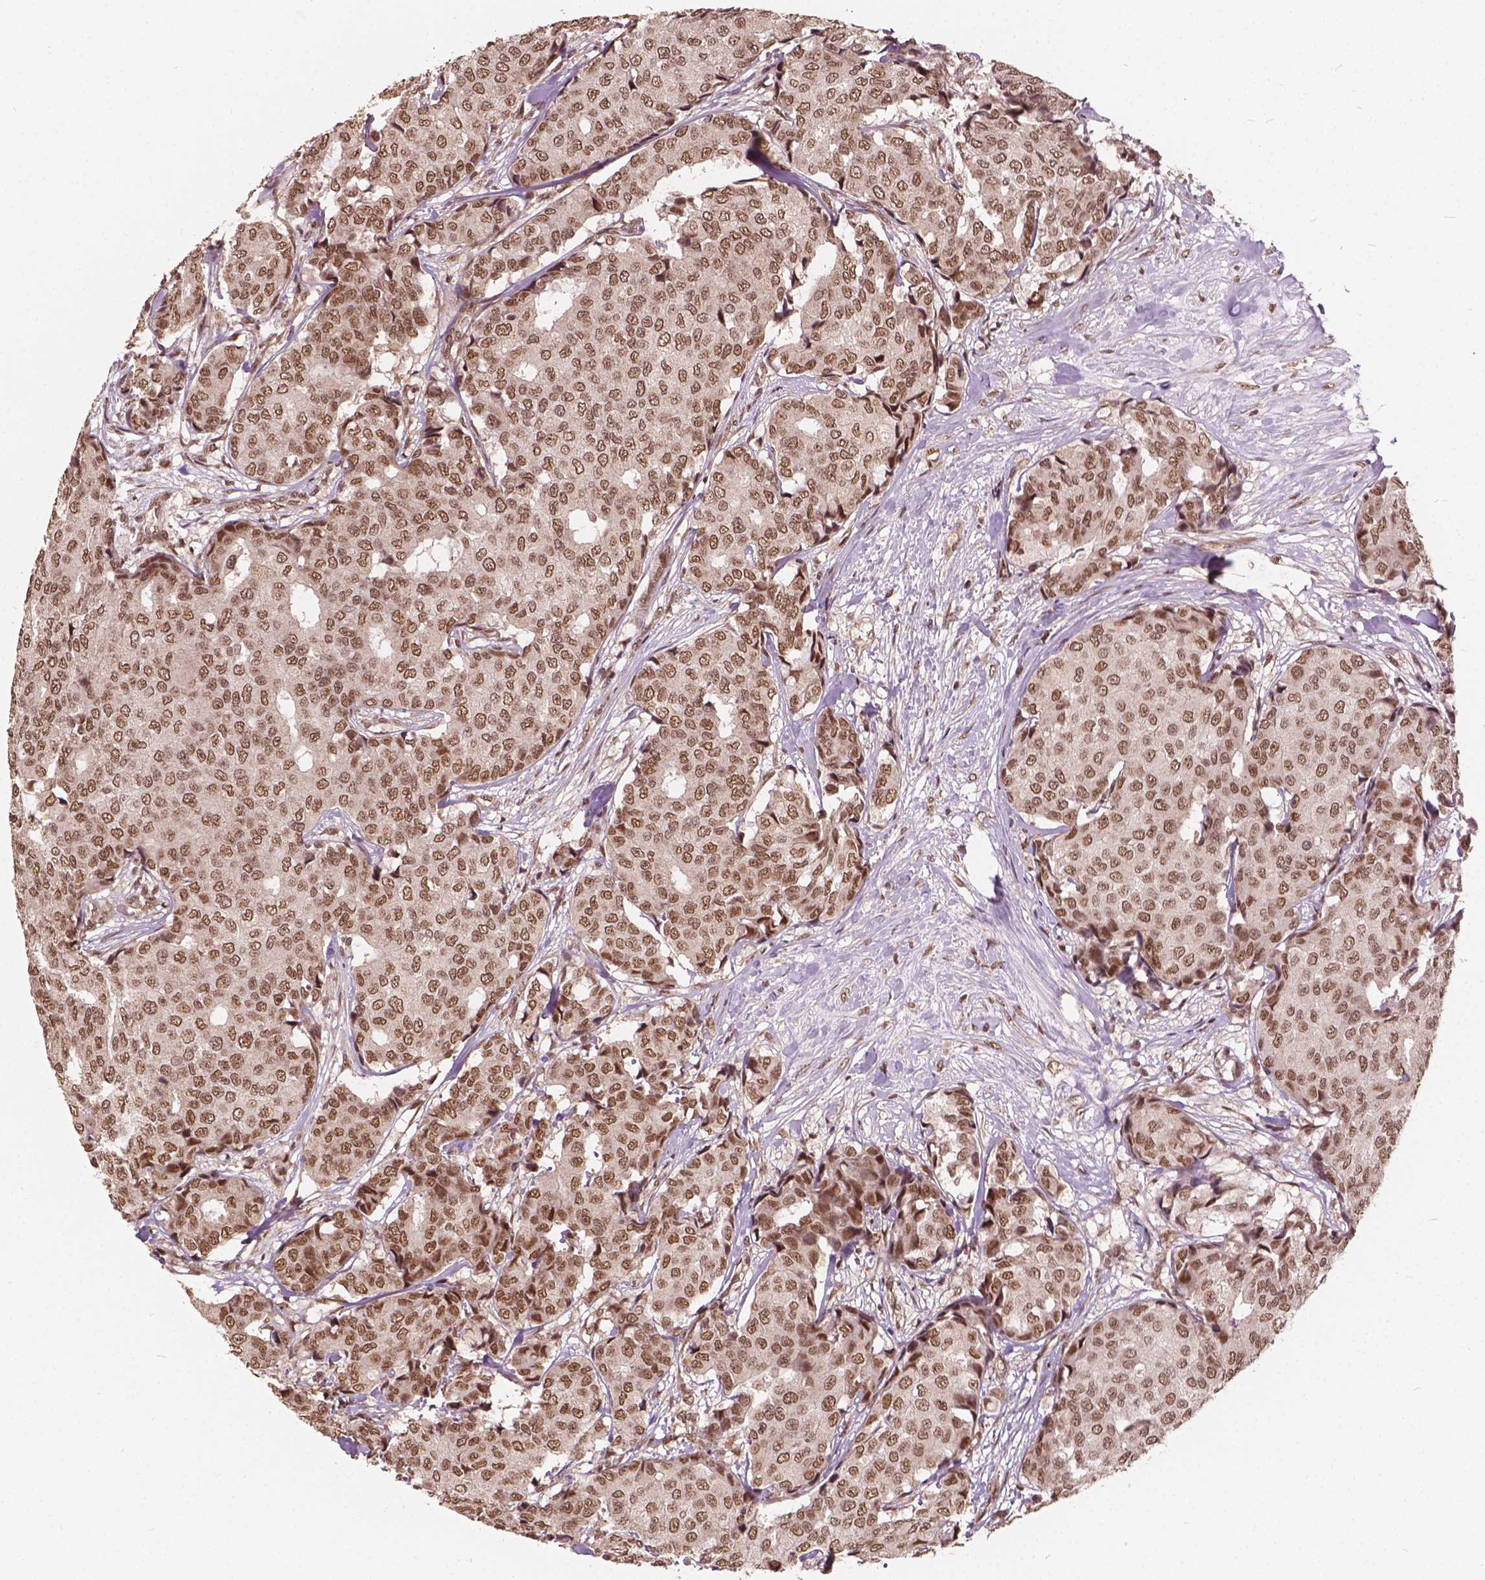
{"staining": {"intensity": "moderate", "quantity": ">75%", "location": "nuclear"}, "tissue": "breast cancer", "cell_type": "Tumor cells", "image_type": "cancer", "snomed": [{"axis": "morphology", "description": "Duct carcinoma"}, {"axis": "topography", "description": "Breast"}], "caption": "Tumor cells exhibit medium levels of moderate nuclear expression in about >75% of cells in human breast invasive ductal carcinoma. Nuclei are stained in blue.", "gene": "GPS2", "patient": {"sex": "female", "age": 75}}